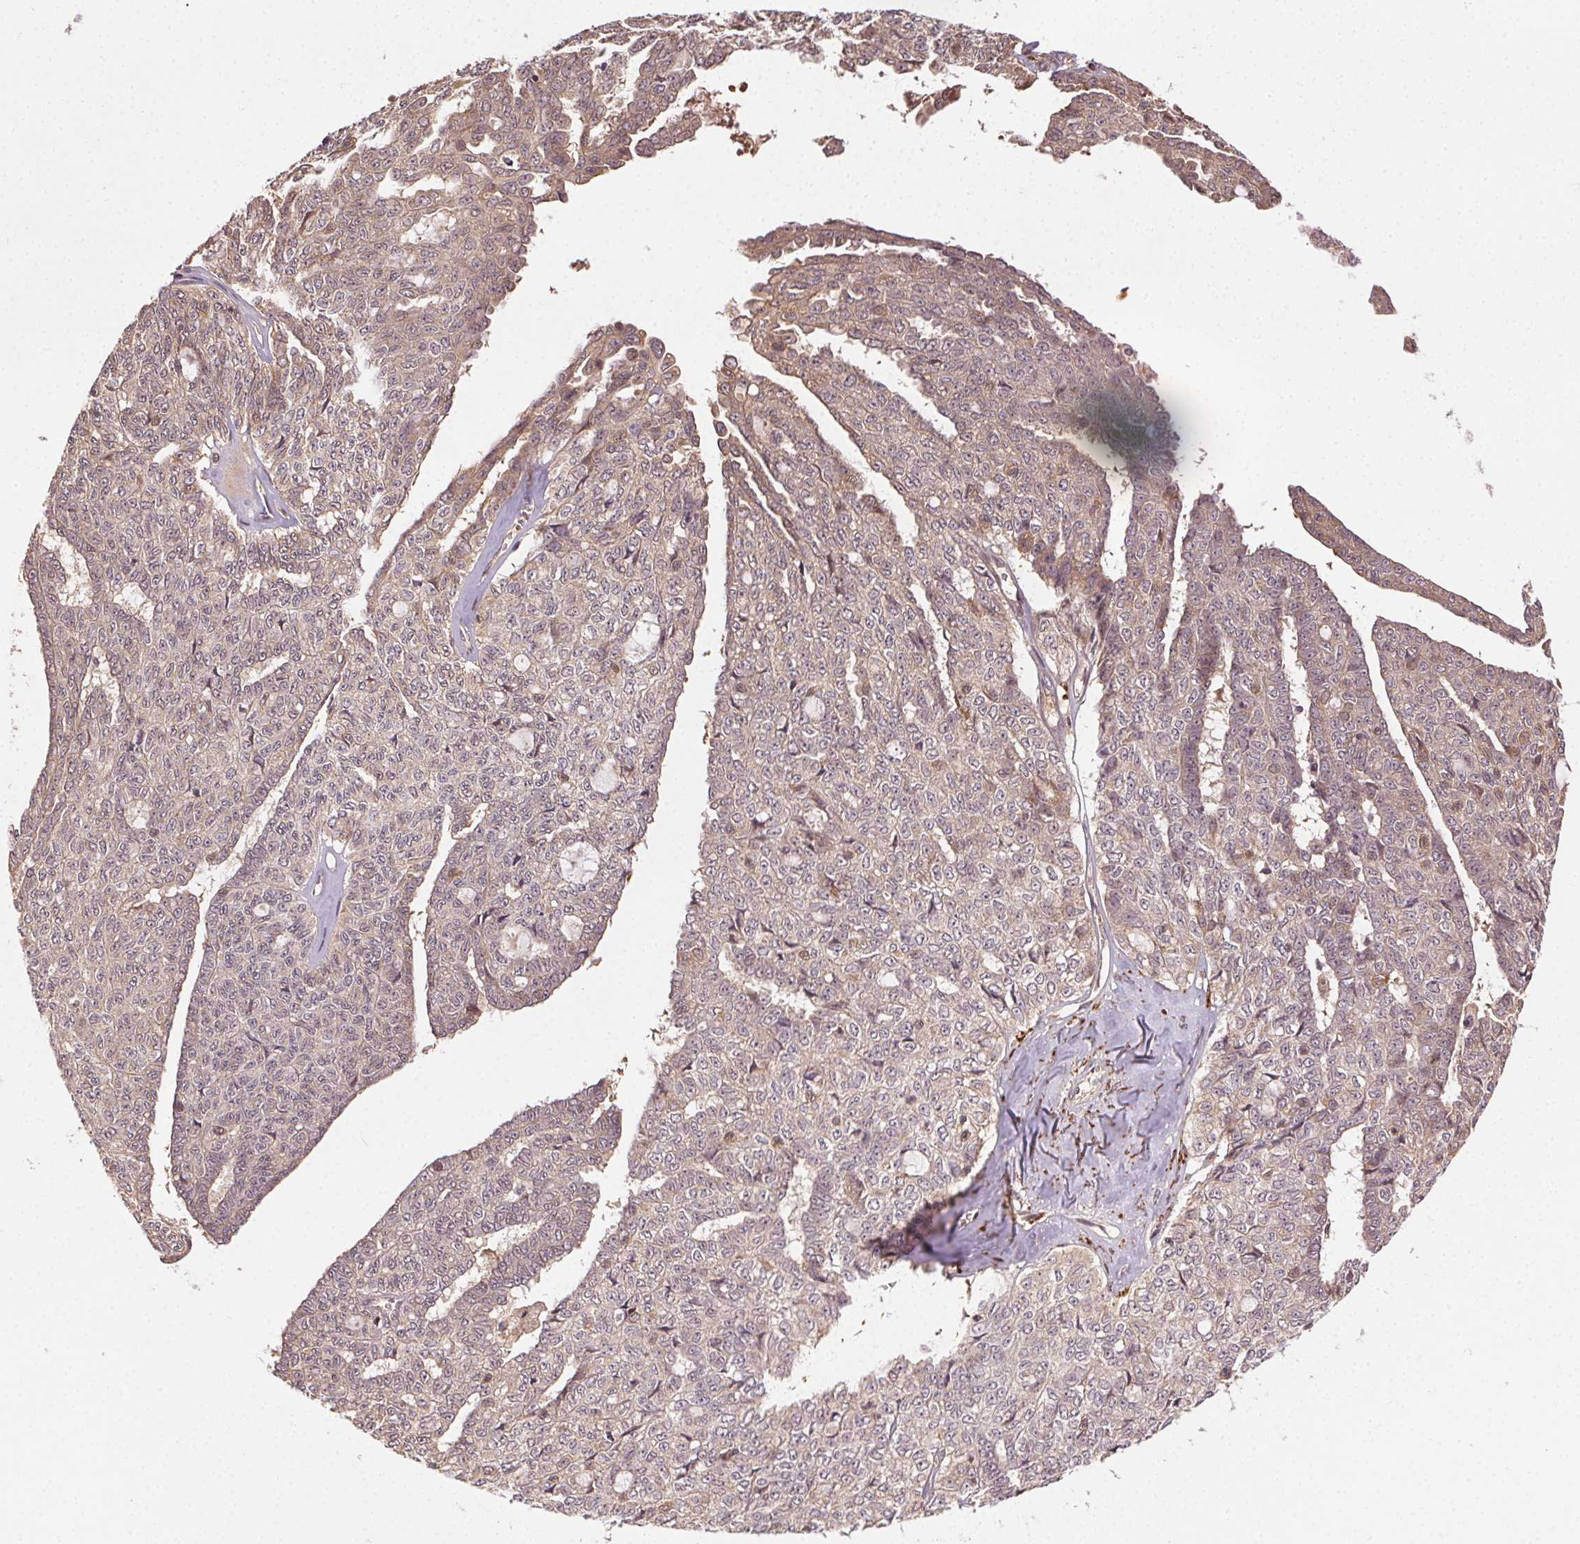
{"staining": {"intensity": "weak", "quantity": ">75%", "location": "cytoplasmic/membranous"}, "tissue": "ovarian cancer", "cell_type": "Tumor cells", "image_type": "cancer", "snomed": [{"axis": "morphology", "description": "Cystadenocarcinoma, serous, NOS"}, {"axis": "topography", "description": "Ovary"}], "caption": "Immunohistochemical staining of serous cystadenocarcinoma (ovarian) reveals weak cytoplasmic/membranous protein staining in approximately >75% of tumor cells.", "gene": "KLHL15", "patient": {"sex": "female", "age": 71}}